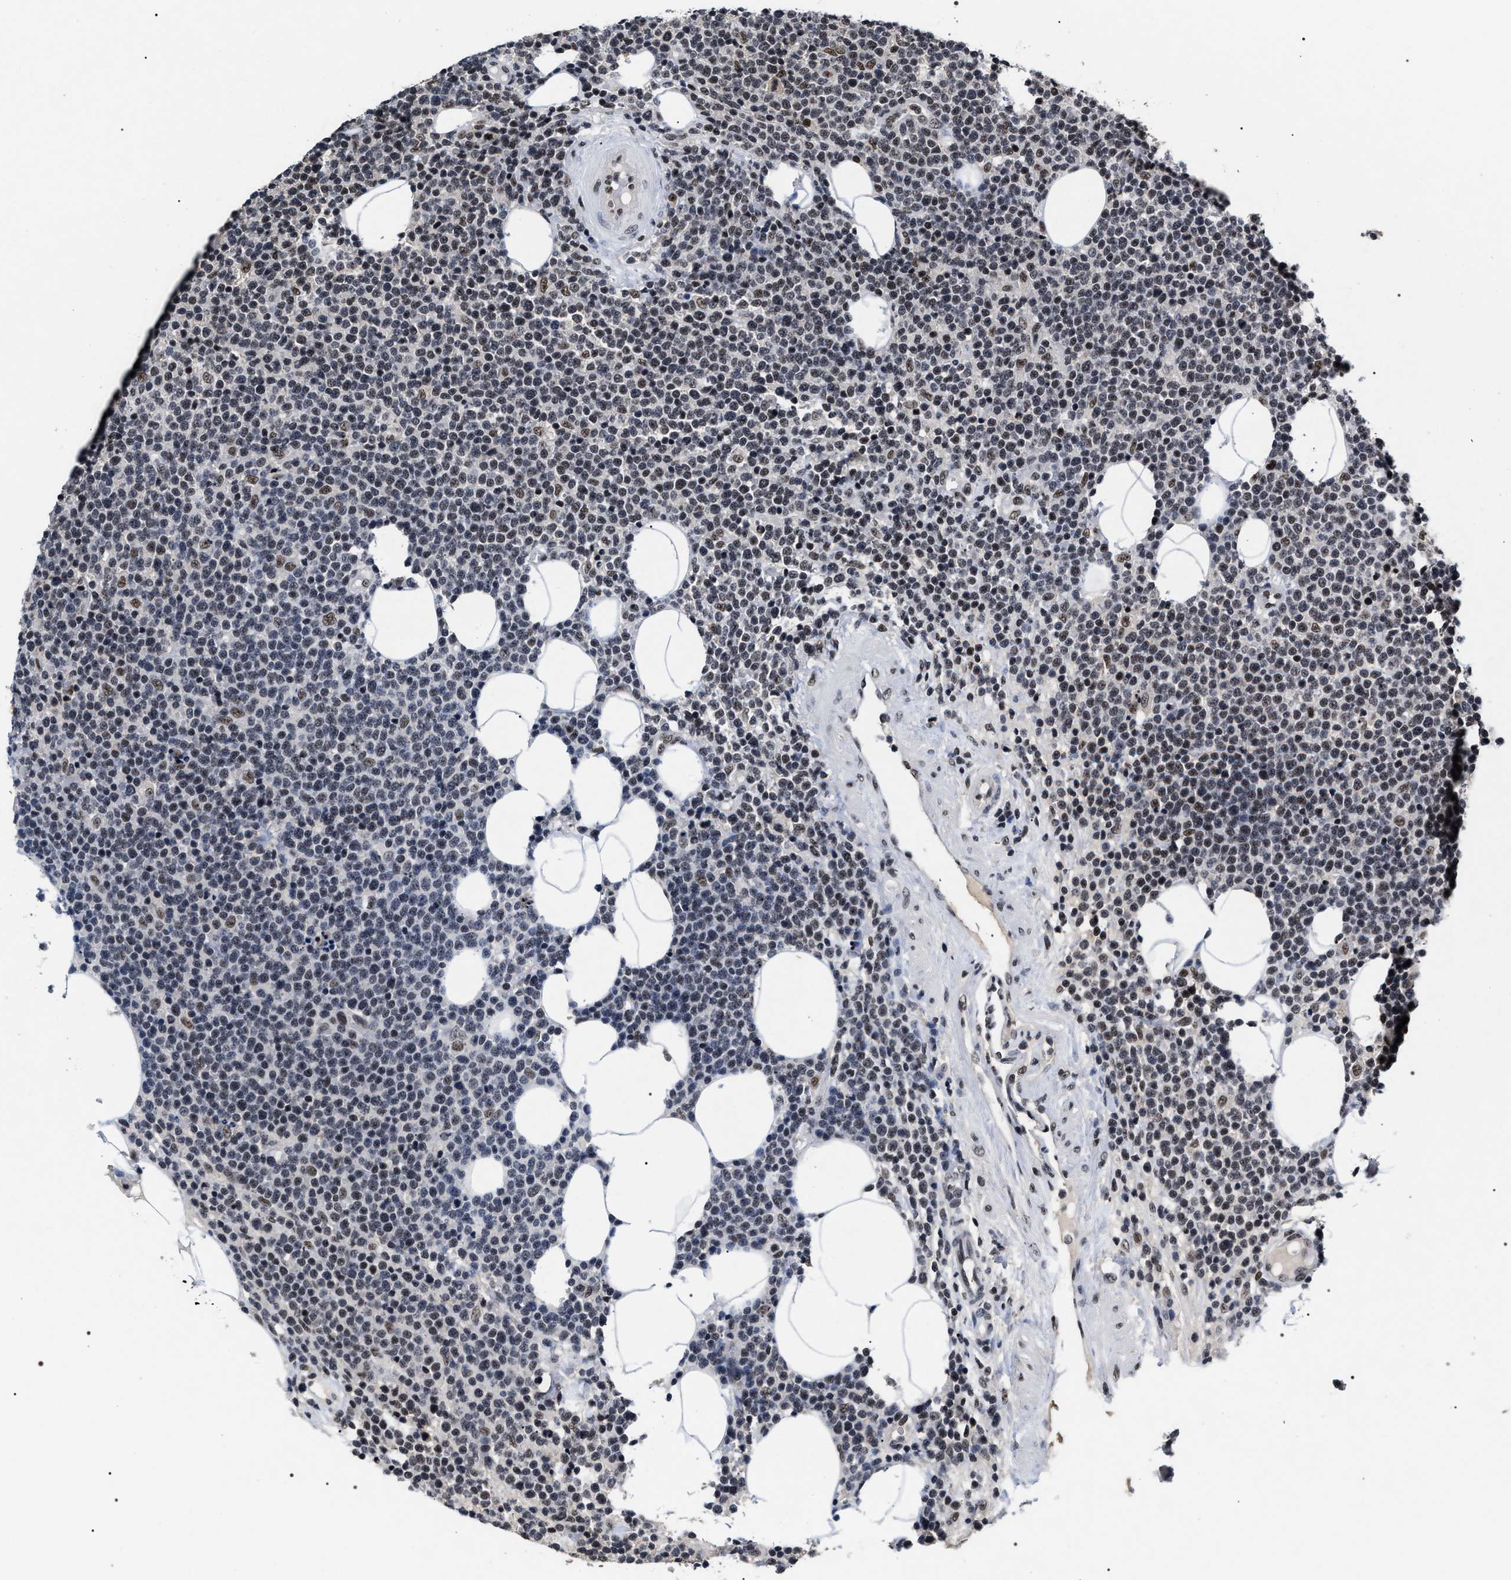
{"staining": {"intensity": "moderate", "quantity": "25%-75%", "location": "nuclear"}, "tissue": "lymphoma", "cell_type": "Tumor cells", "image_type": "cancer", "snomed": [{"axis": "morphology", "description": "Malignant lymphoma, non-Hodgkin's type, High grade"}, {"axis": "topography", "description": "Lymph node"}], "caption": "Immunohistochemistry (IHC) (DAB (3,3'-diaminobenzidine)) staining of human lymphoma exhibits moderate nuclear protein positivity in approximately 25%-75% of tumor cells. (IHC, brightfield microscopy, high magnification).", "gene": "RRP1B", "patient": {"sex": "male", "age": 61}}